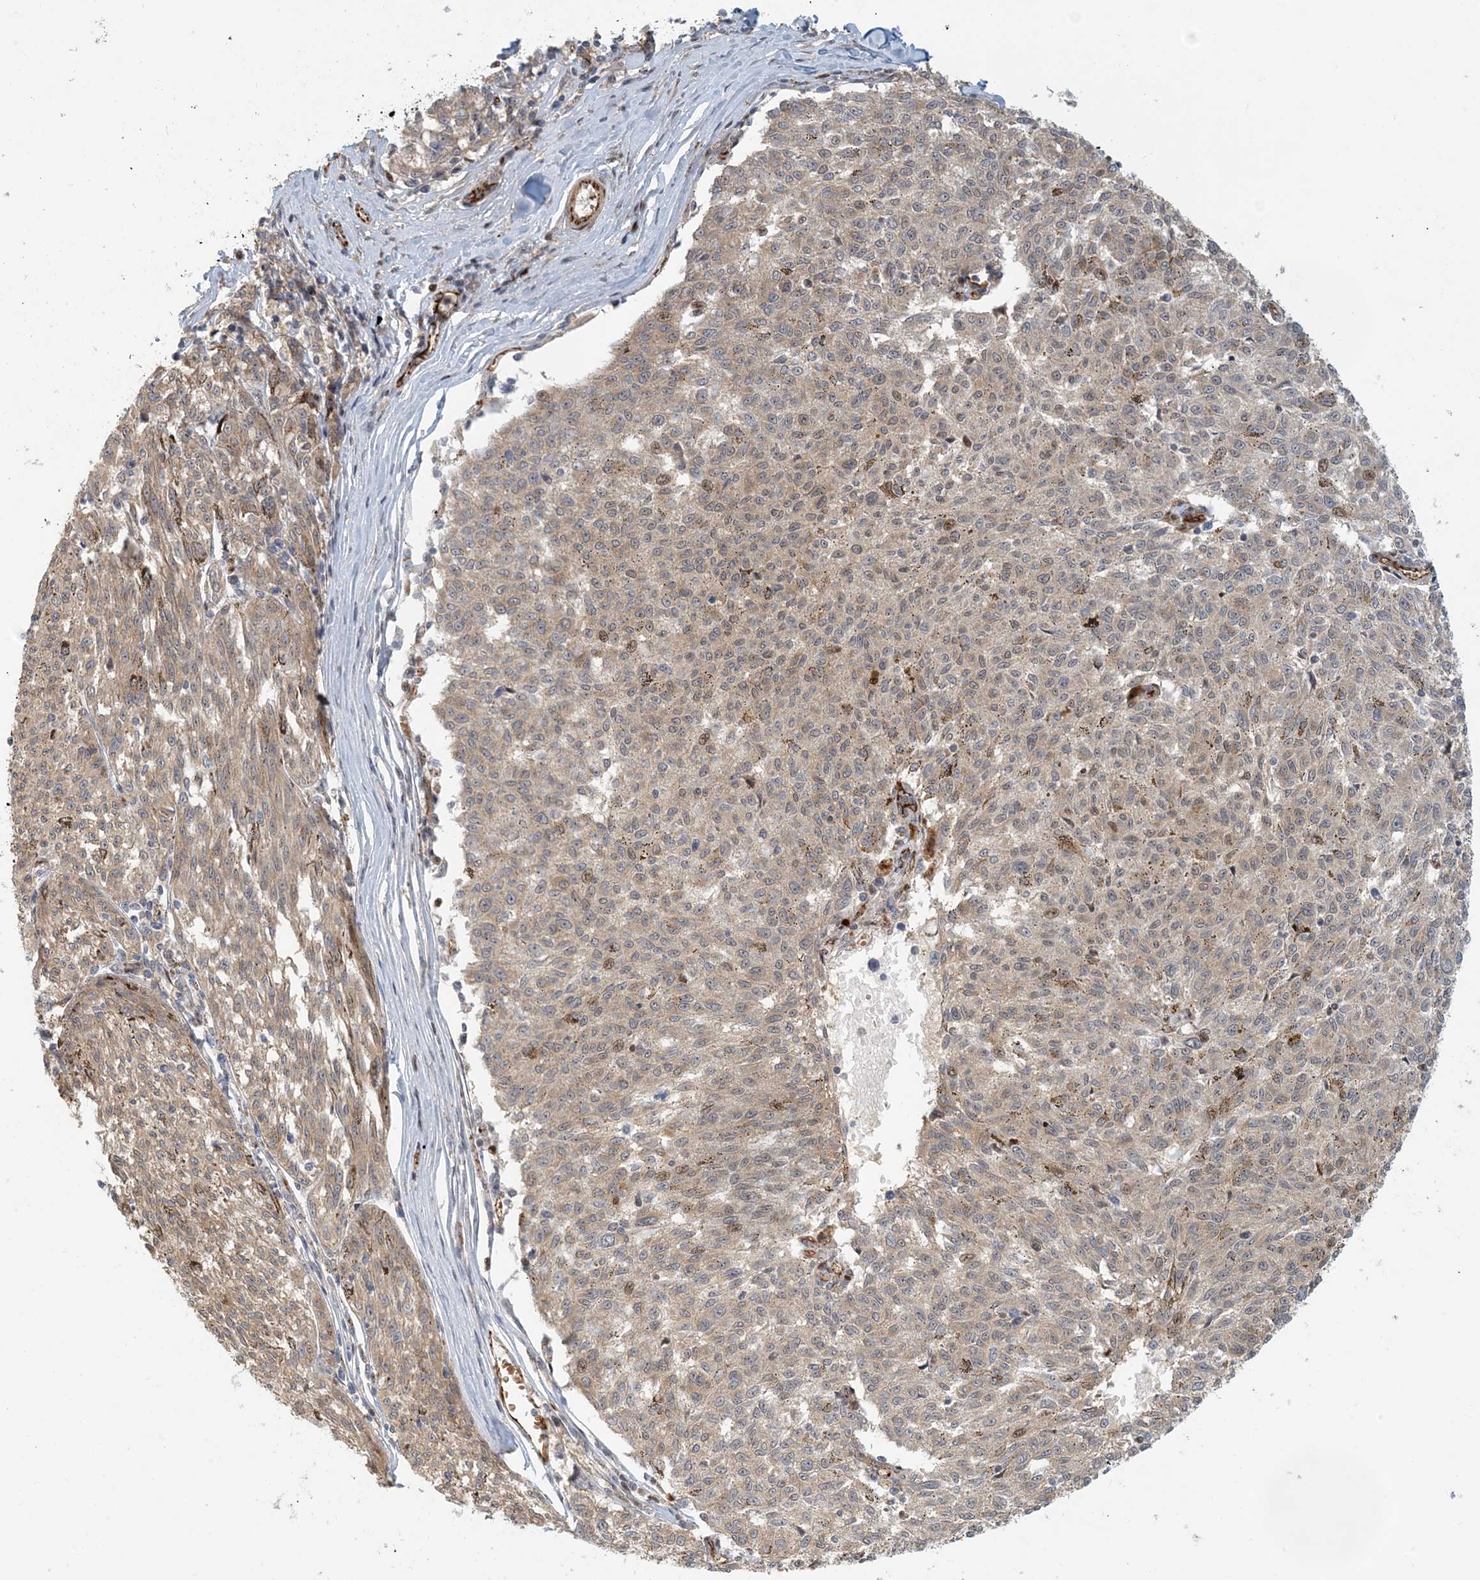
{"staining": {"intensity": "moderate", "quantity": "<25%", "location": "nuclear"}, "tissue": "melanoma", "cell_type": "Tumor cells", "image_type": "cancer", "snomed": [{"axis": "morphology", "description": "Malignant melanoma, NOS"}, {"axis": "topography", "description": "Skin"}], "caption": "Immunohistochemistry photomicrograph of neoplastic tissue: human melanoma stained using IHC reveals low levels of moderate protein expression localized specifically in the nuclear of tumor cells, appearing as a nuclear brown color.", "gene": "MAPKBP1", "patient": {"sex": "female", "age": 72}}